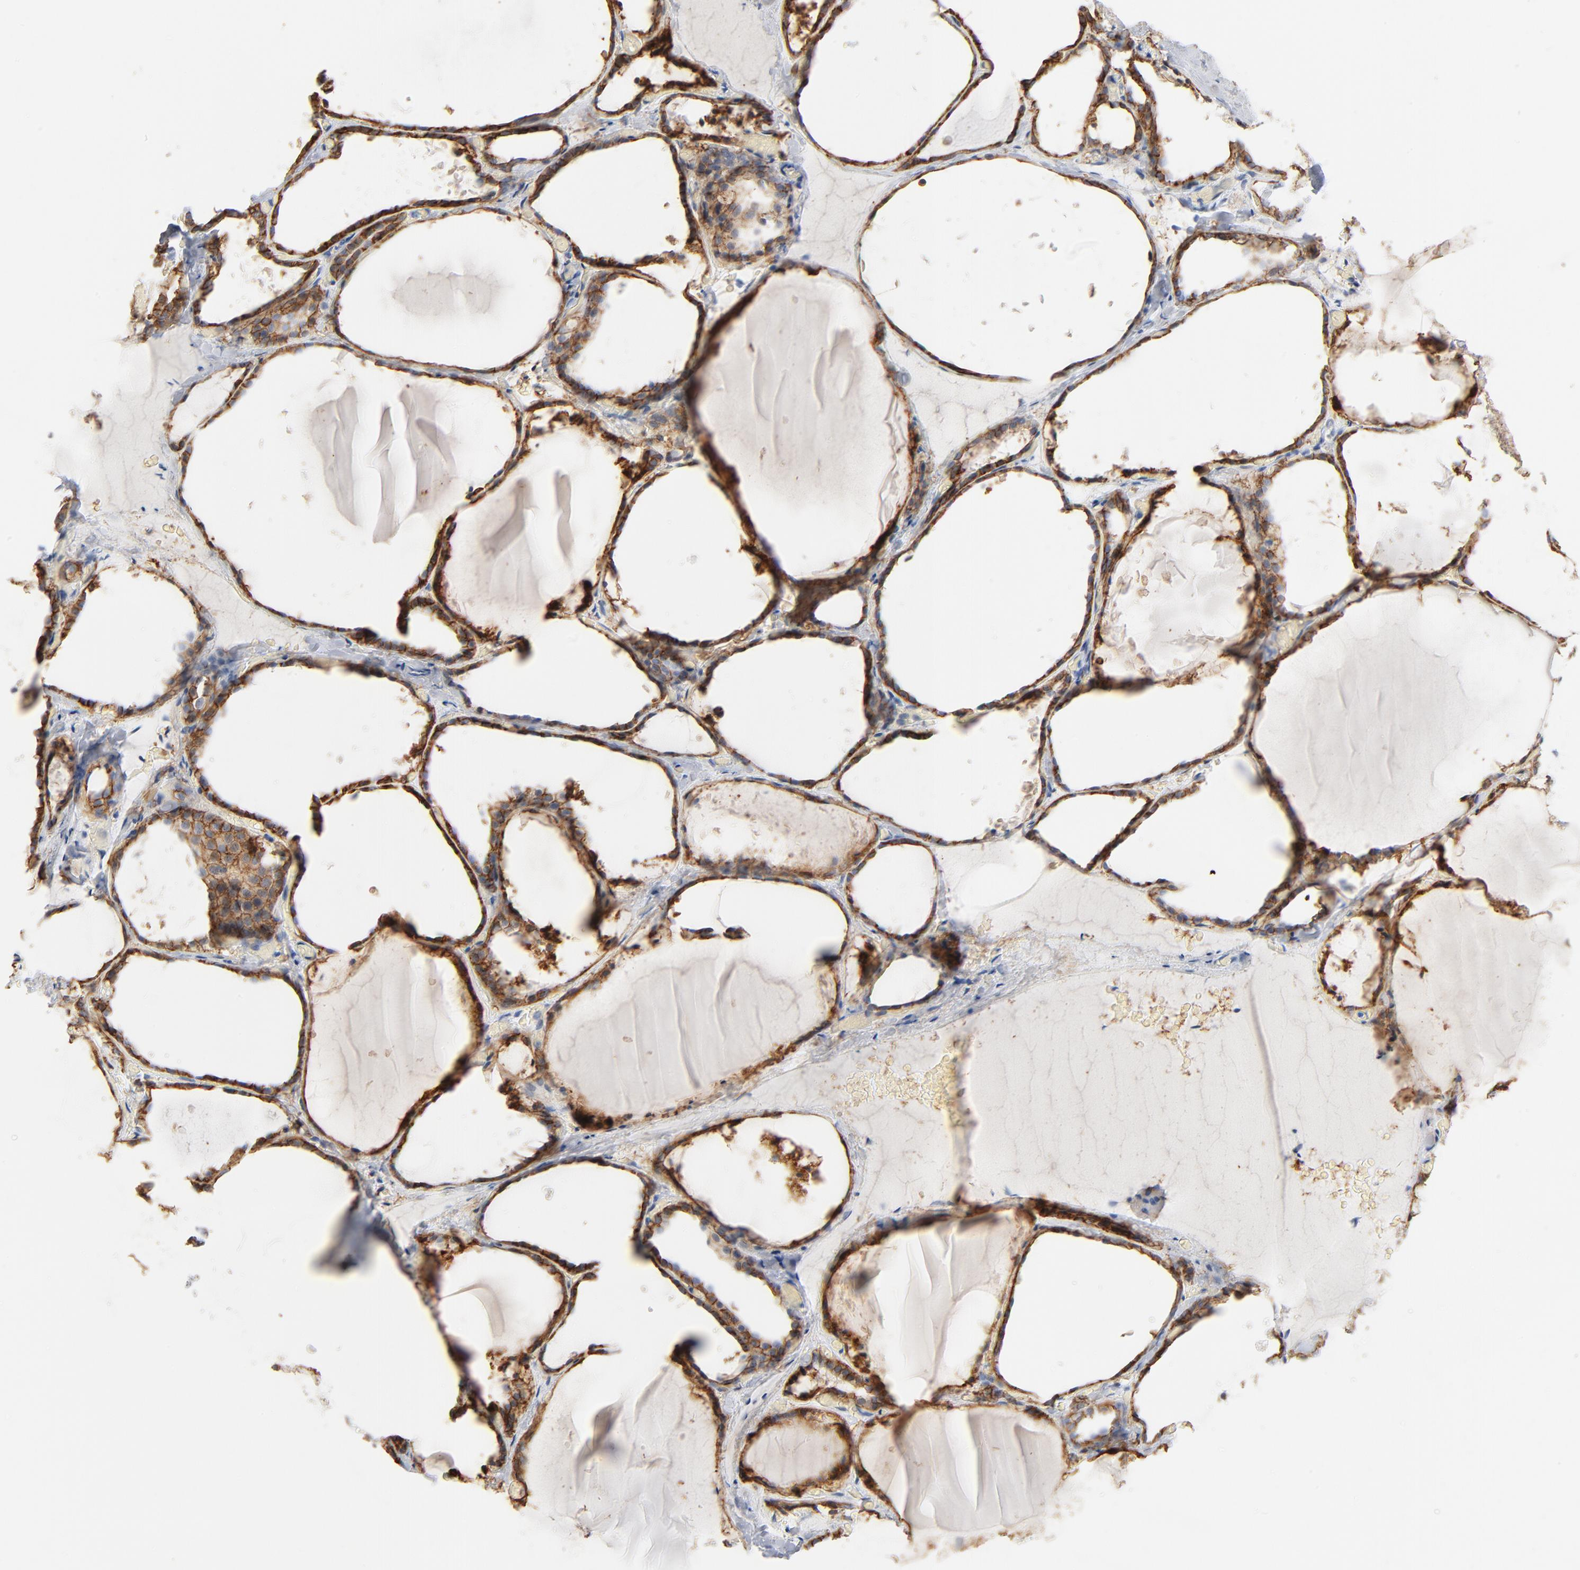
{"staining": {"intensity": "moderate", "quantity": ">75%", "location": "cytoplasmic/membranous"}, "tissue": "thyroid gland", "cell_type": "Glandular cells", "image_type": "normal", "snomed": [{"axis": "morphology", "description": "Normal tissue, NOS"}, {"axis": "topography", "description": "Thyroid gland"}], "caption": "Thyroid gland stained with DAB (3,3'-diaminobenzidine) IHC displays medium levels of moderate cytoplasmic/membranous positivity in approximately >75% of glandular cells.", "gene": "EPCAM", "patient": {"sex": "female", "age": 22}}